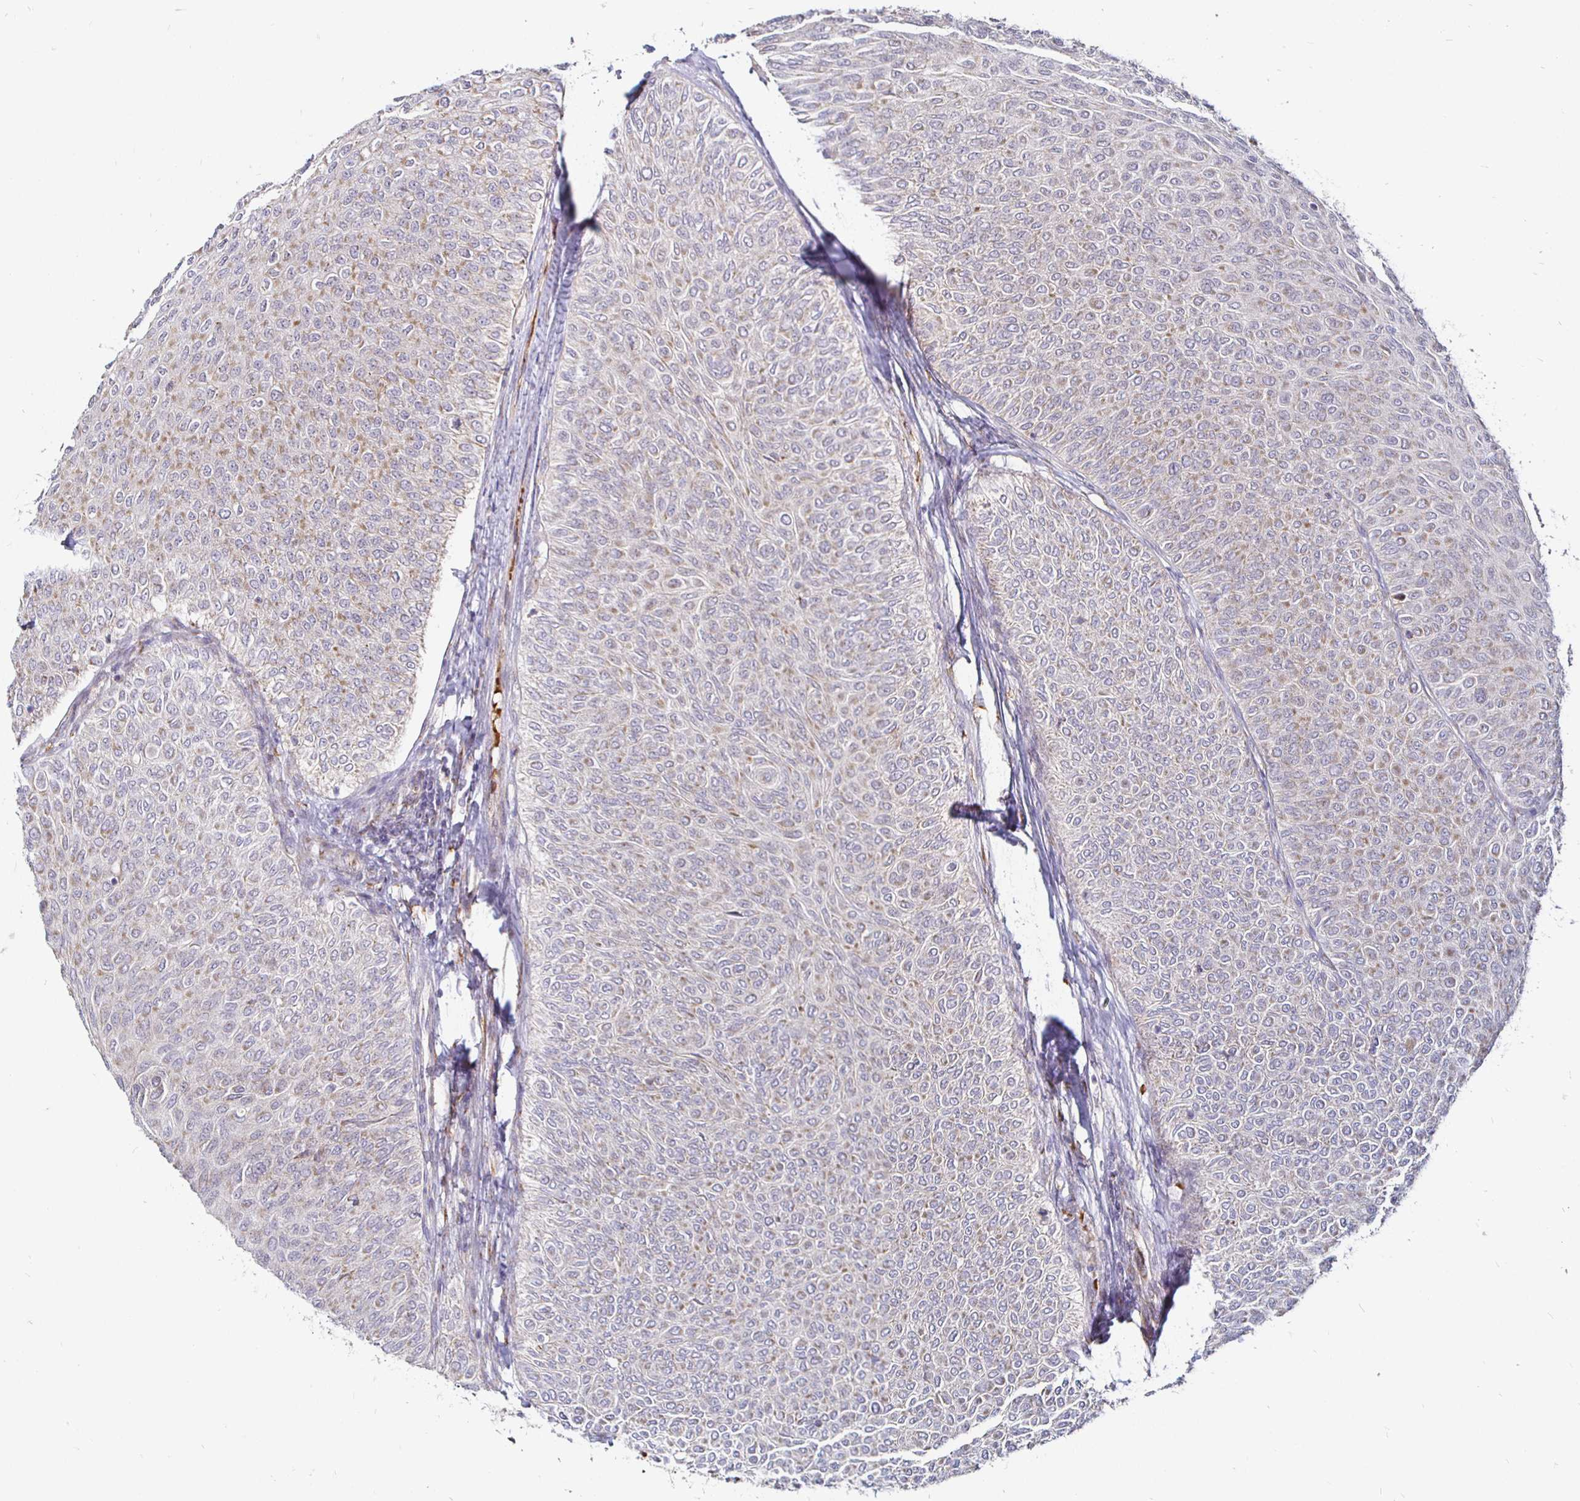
{"staining": {"intensity": "weak", "quantity": "25%-75%", "location": "cytoplasmic/membranous"}, "tissue": "urothelial cancer", "cell_type": "Tumor cells", "image_type": "cancer", "snomed": [{"axis": "morphology", "description": "Urothelial carcinoma, Low grade"}, {"axis": "topography", "description": "Urinary bladder"}], "caption": "Weak cytoplasmic/membranous staining for a protein is appreciated in about 25%-75% of tumor cells of urothelial cancer using immunohistochemistry.", "gene": "ATG3", "patient": {"sex": "male", "age": 78}}